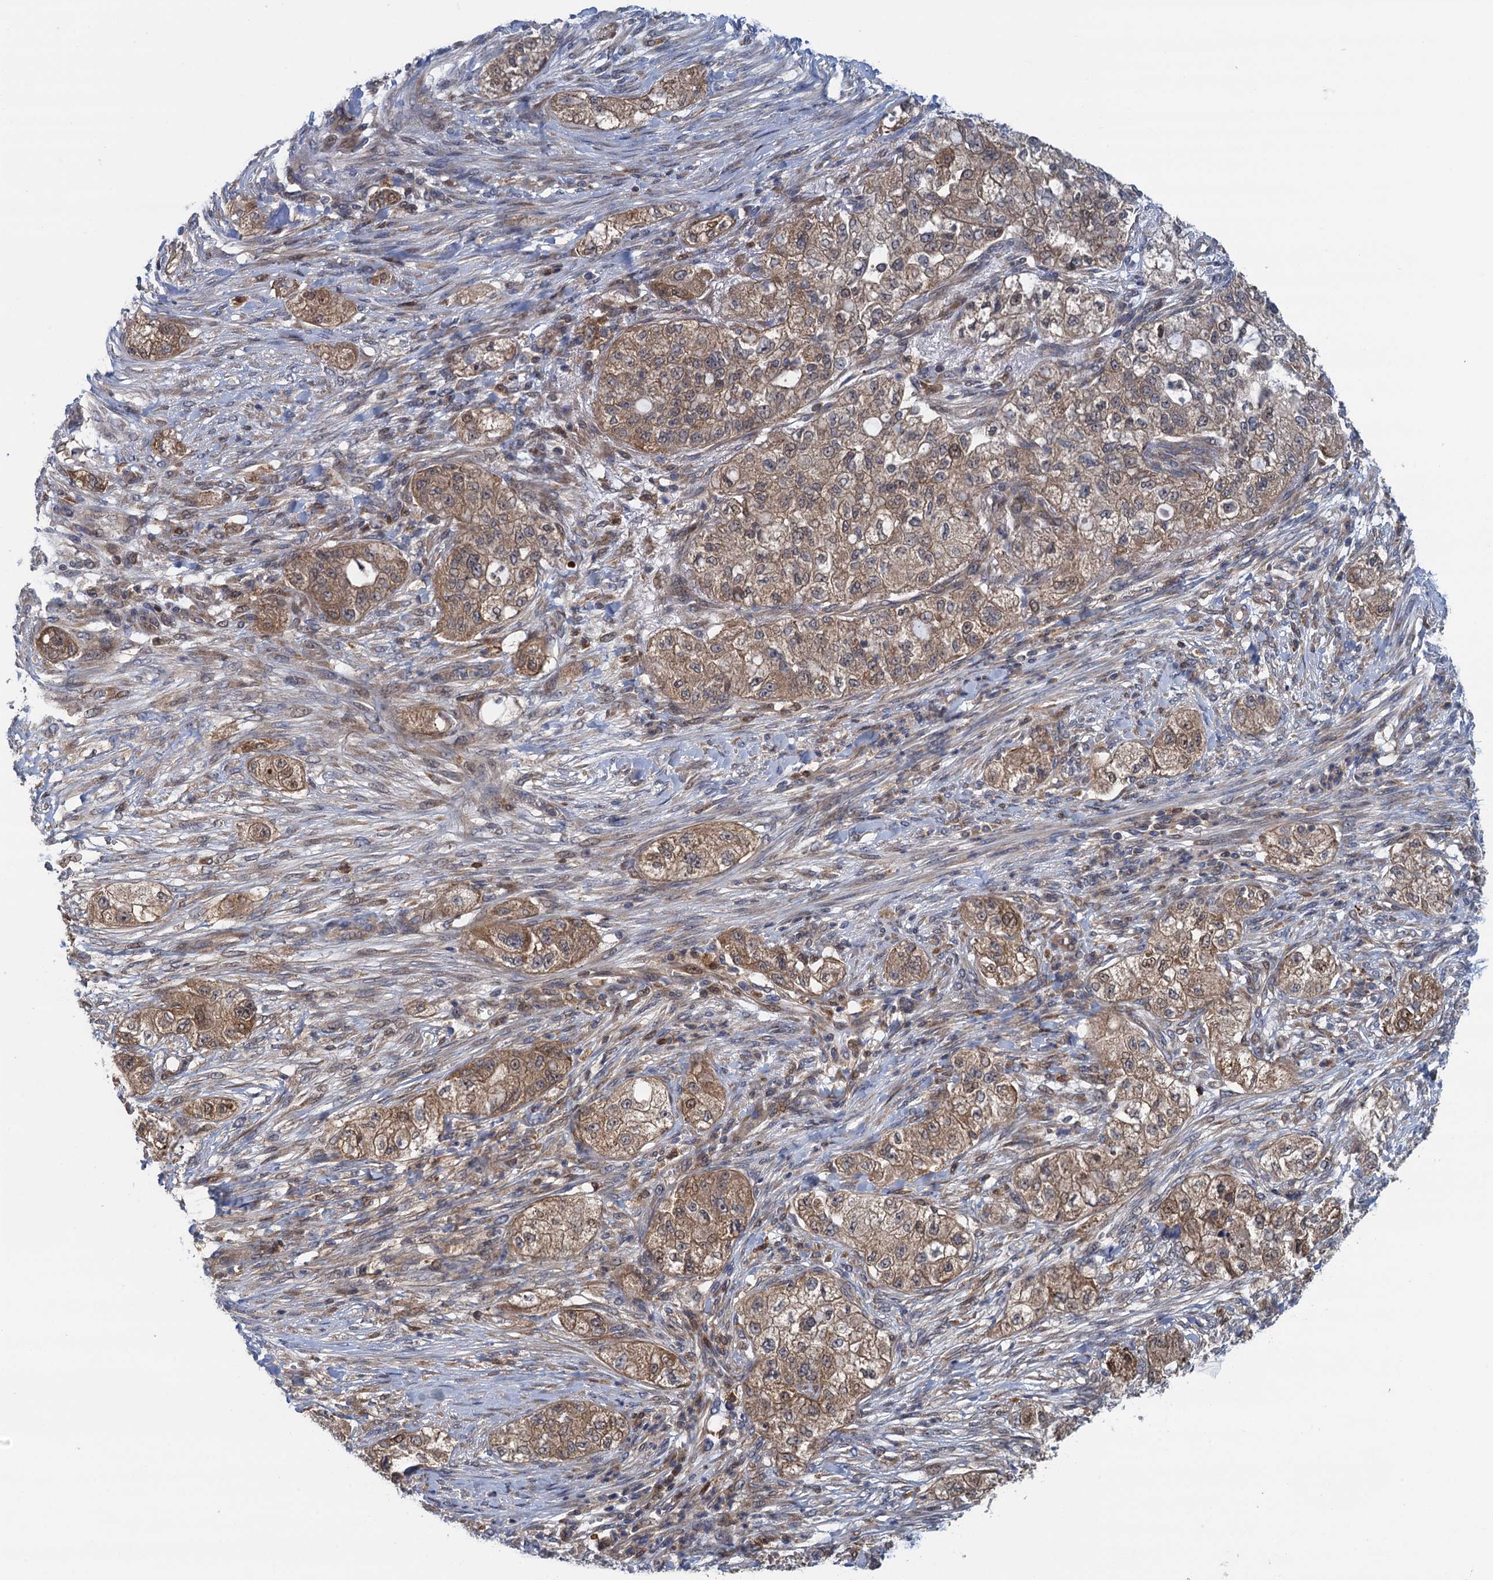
{"staining": {"intensity": "moderate", "quantity": ">75%", "location": "cytoplasmic/membranous"}, "tissue": "pancreatic cancer", "cell_type": "Tumor cells", "image_type": "cancer", "snomed": [{"axis": "morphology", "description": "Adenocarcinoma, NOS"}, {"axis": "topography", "description": "Pancreas"}], "caption": "Protein staining of pancreatic adenocarcinoma tissue demonstrates moderate cytoplasmic/membranous positivity in about >75% of tumor cells. The protein is stained brown, and the nuclei are stained in blue (DAB IHC with brightfield microscopy, high magnification).", "gene": "CNTN5", "patient": {"sex": "female", "age": 78}}